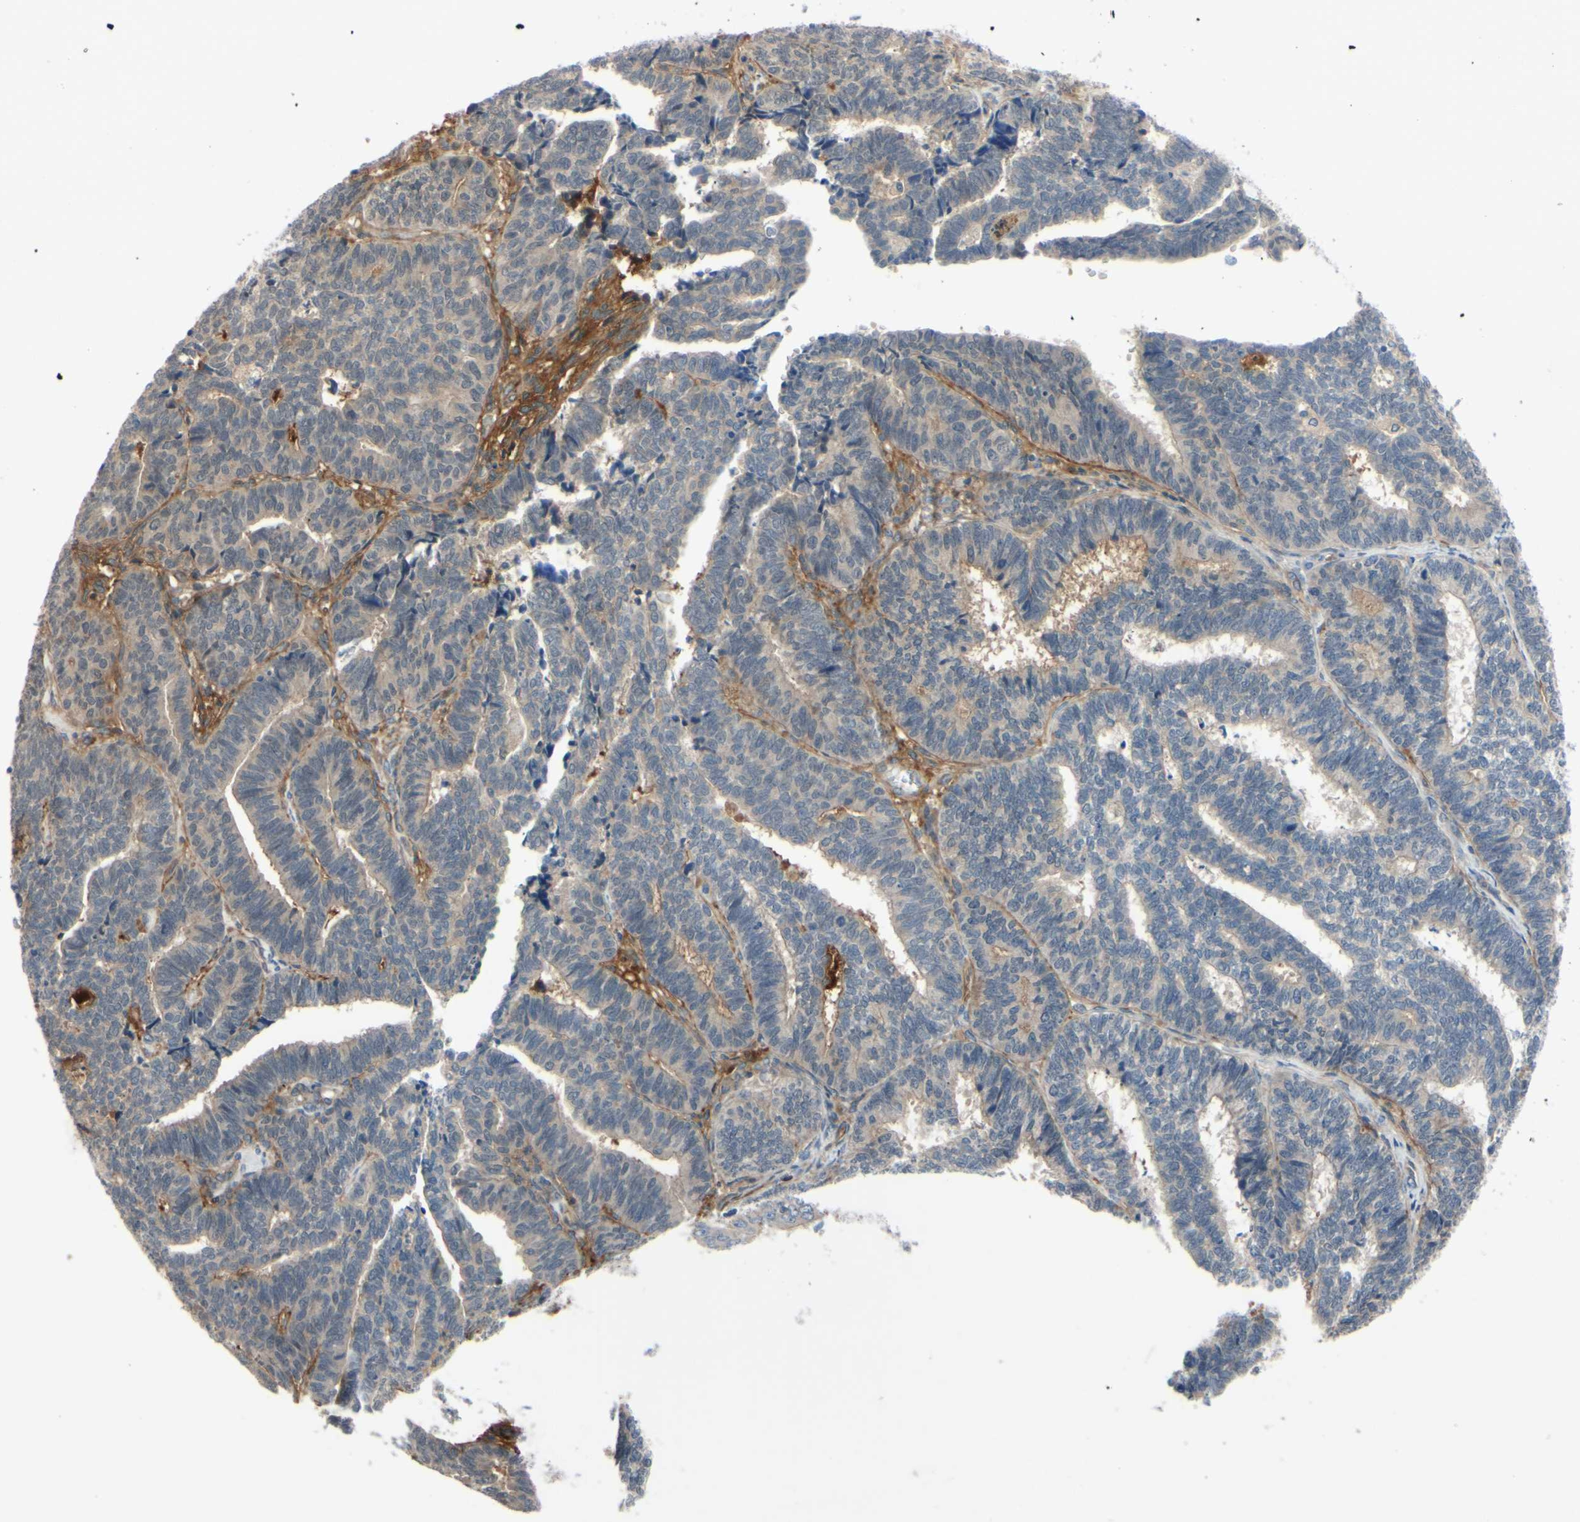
{"staining": {"intensity": "moderate", "quantity": "25%-75%", "location": "cytoplasmic/membranous"}, "tissue": "endometrial cancer", "cell_type": "Tumor cells", "image_type": "cancer", "snomed": [{"axis": "morphology", "description": "Adenocarcinoma, NOS"}, {"axis": "topography", "description": "Endometrium"}], "caption": "IHC staining of endometrial adenocarcinoma, which shows medium levels of moderate cytoplasmic/membranous positivity in approximately 25%-75% of tumor cells indicating moderate cytoplasmic/membranous protein staining. The staining was performed using DAB (brown) for protein detection and nuclei were counterstained in hematoxylin (blue).", "gene": "COMMD9", "patient": {"sex": "female", "age": 70}}